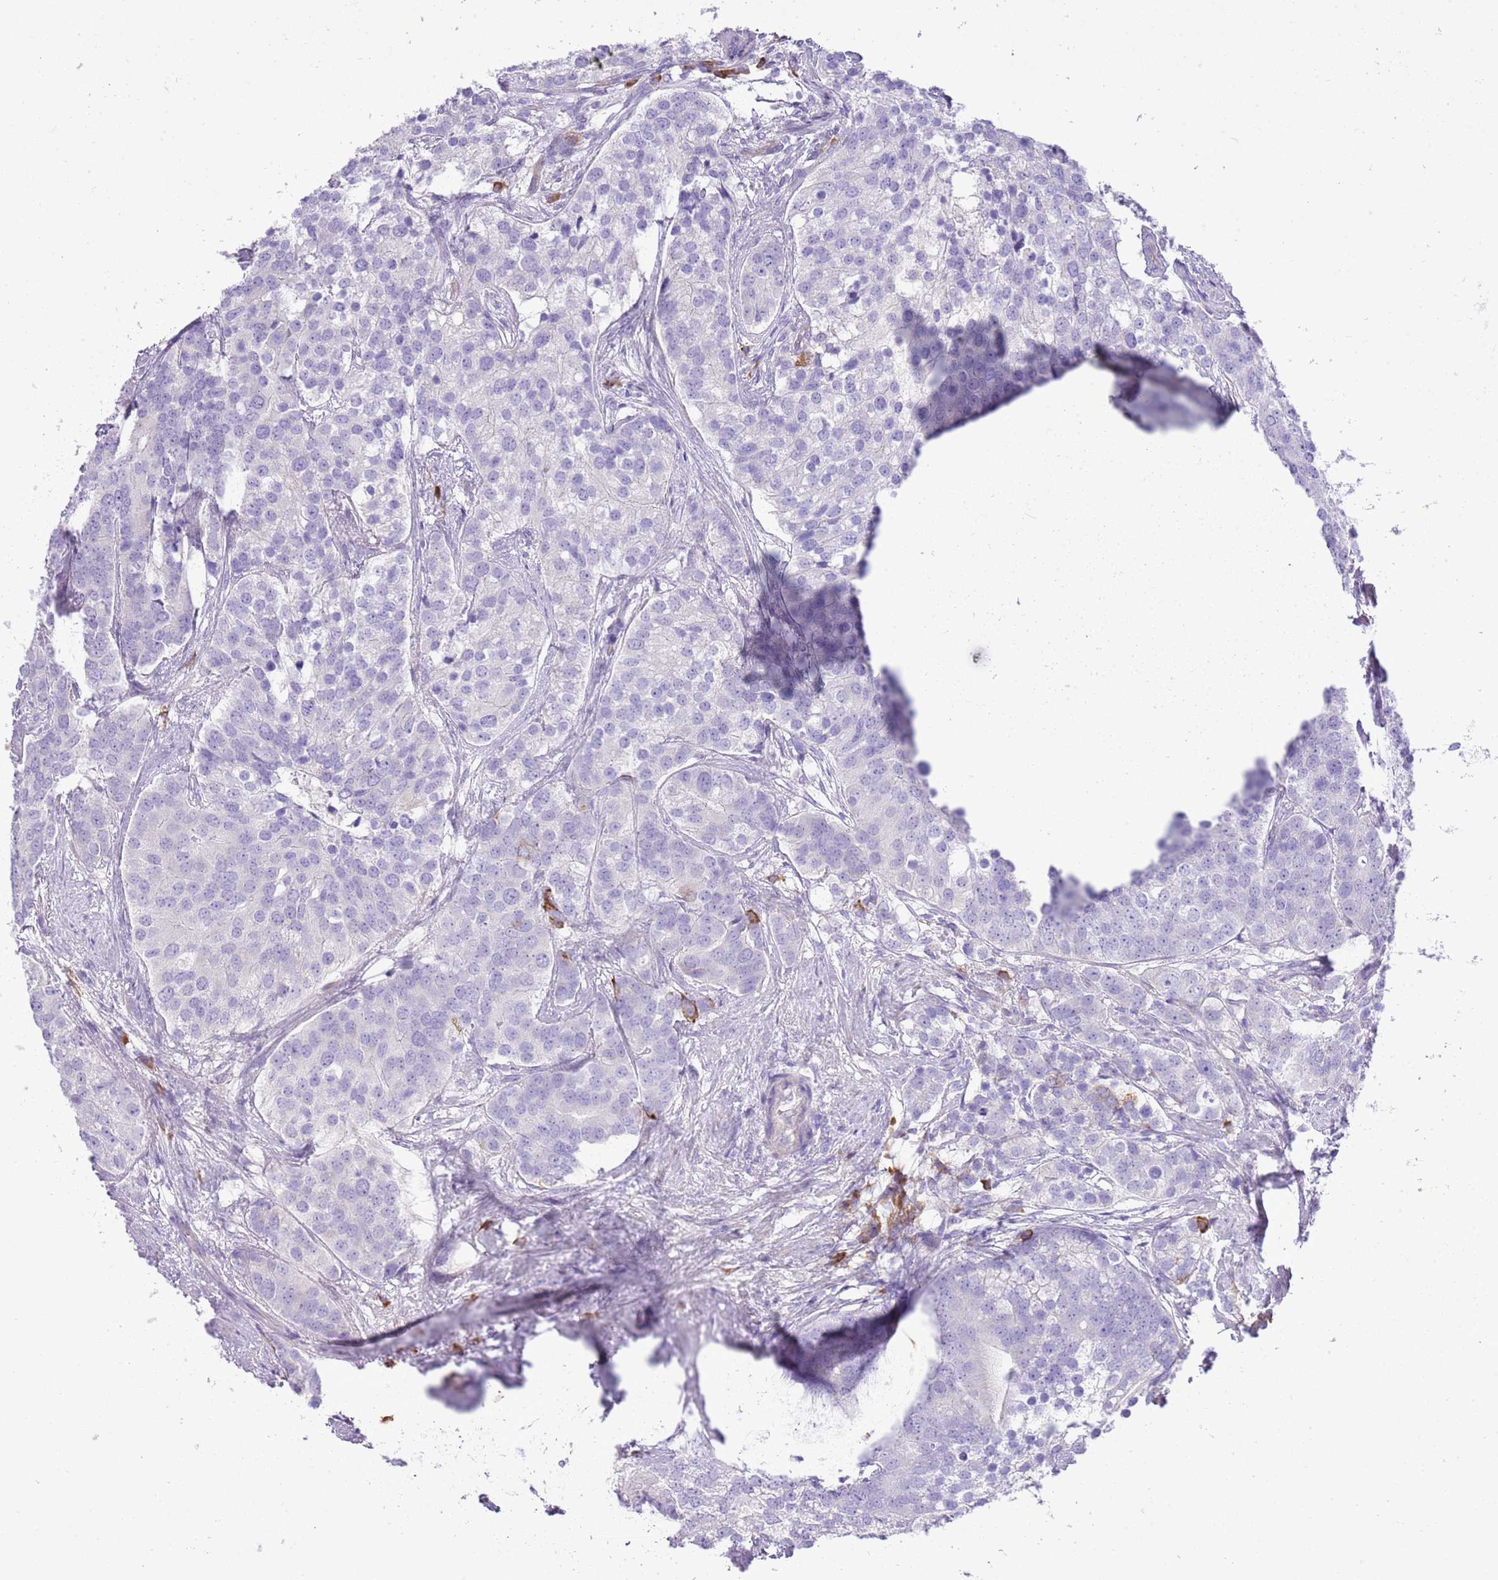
{"staining": {"intensity": "negative", "quantity": "none", "location": "none"}, "tissue": "prostate cancer", "cell_type": "Tumor cells", "image_type": "cancer", "snomed": [{"axis": "morphology", "description": "Adenocarcinoma, High grade"}, {"axis": "topography", "description": "Prostate"}], "caption": "An immunohistochemistry (IHC) histopathology image of prostate cancer (adenocarcinoma (high-grade)) is shown. There is no staining in tumor cells of prostate cancer (adenocarcinoma (high-grade)).", "gene": "AAR2", "patient": {"sex": "male", "age": 62}}